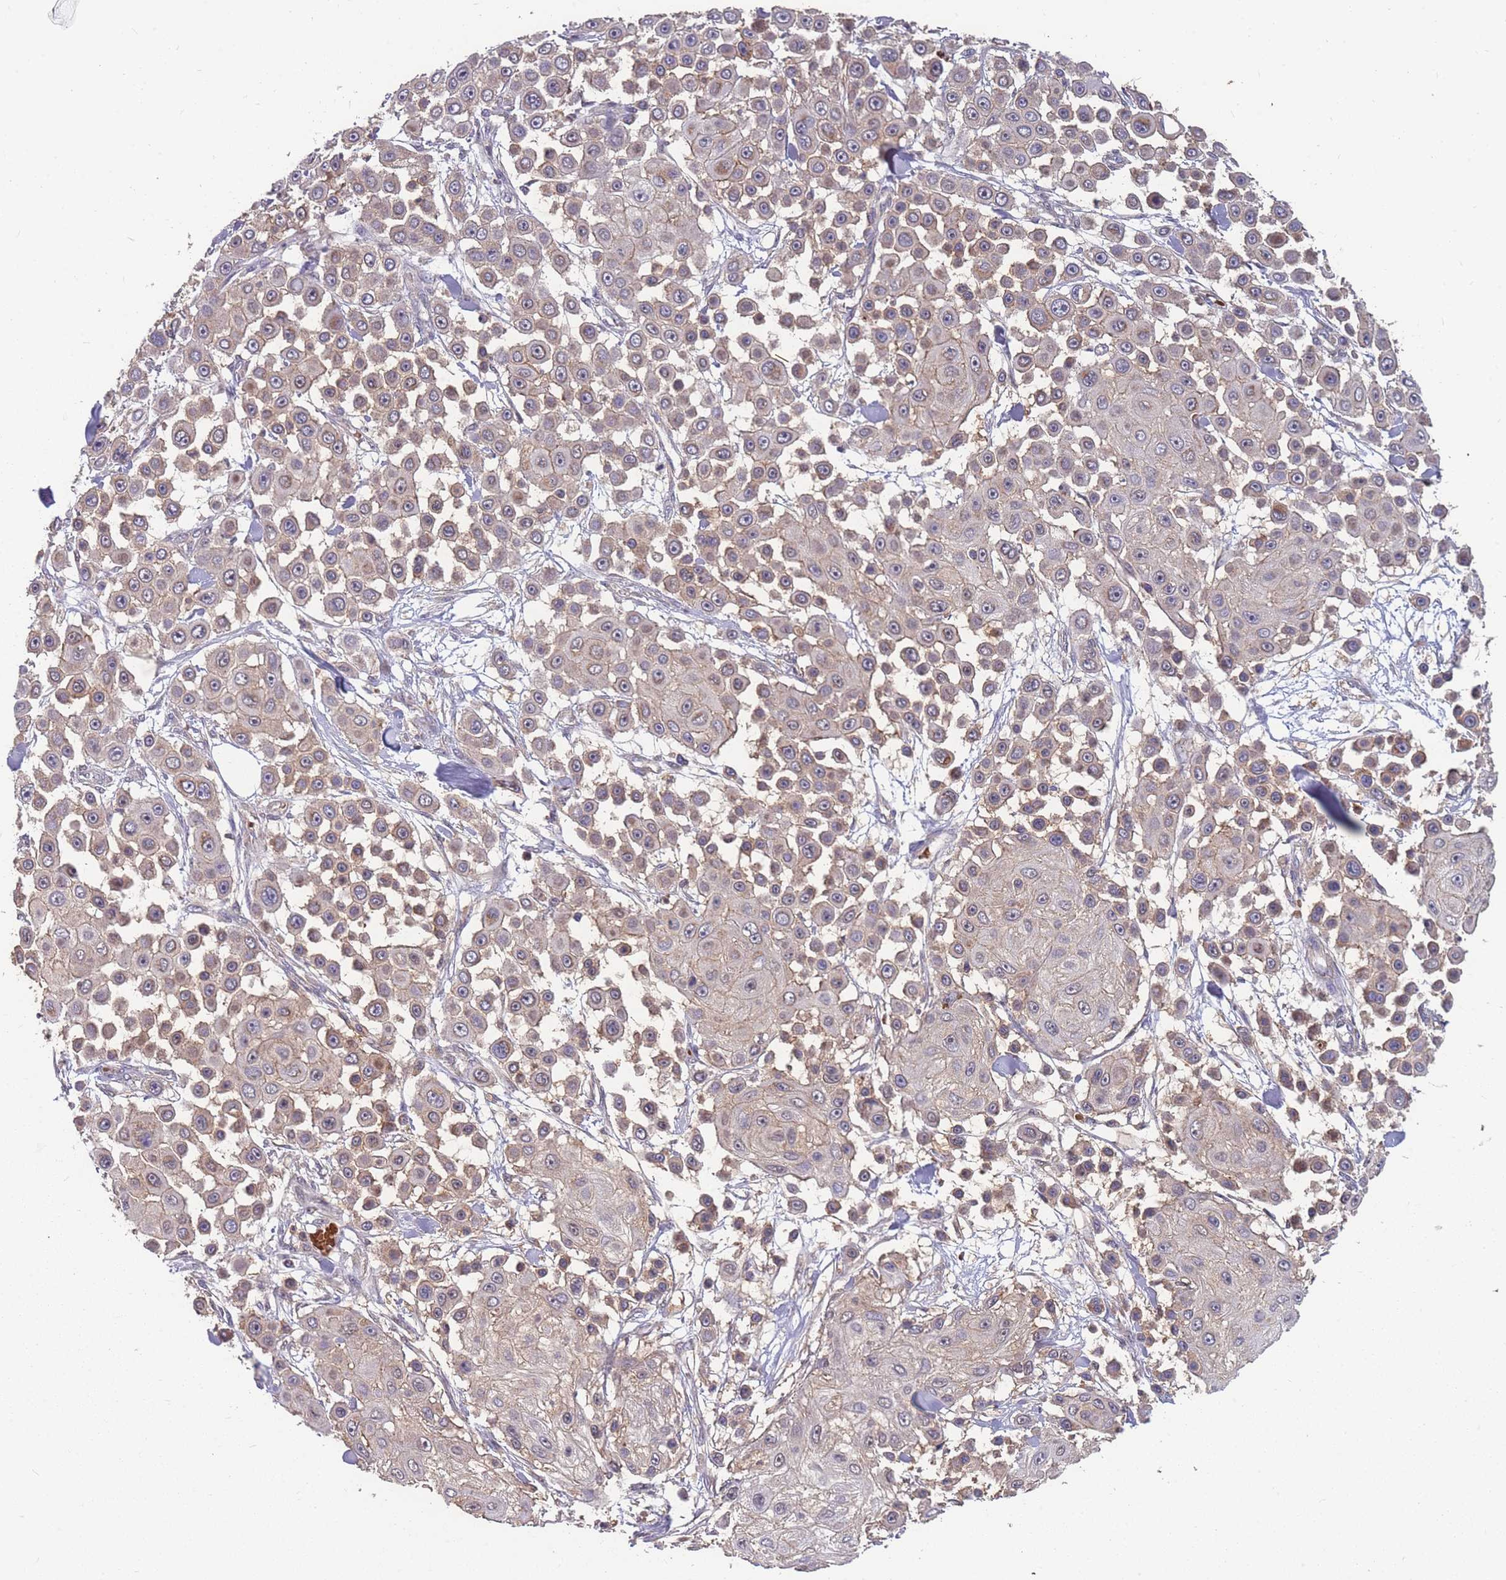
{"staining": {"intensity": "moderate", "quantity": "<25%", "location": "cytoplasmic/membranous"}, "tissue": "skin cancer", "cell_type": "Tumor cells", "image_type": "cancer", "snomed": [{"axis": "morphology", "description": "Squamous cell carcinoma, NOS"}, {"axis": "topography", "description": "Skin"}], "caption": "Skin cancer (squamous cell carcinoma) was stained to show a protein in brown. There is low levels of moderate cytoplasmic/membranous positivity in about <25% of tumor cells. (brown staining indicates protein expression, while blue staining denotes nuclei).", "gene": "SLC35B4", "patient": {"sex": "male", "age": 67}}